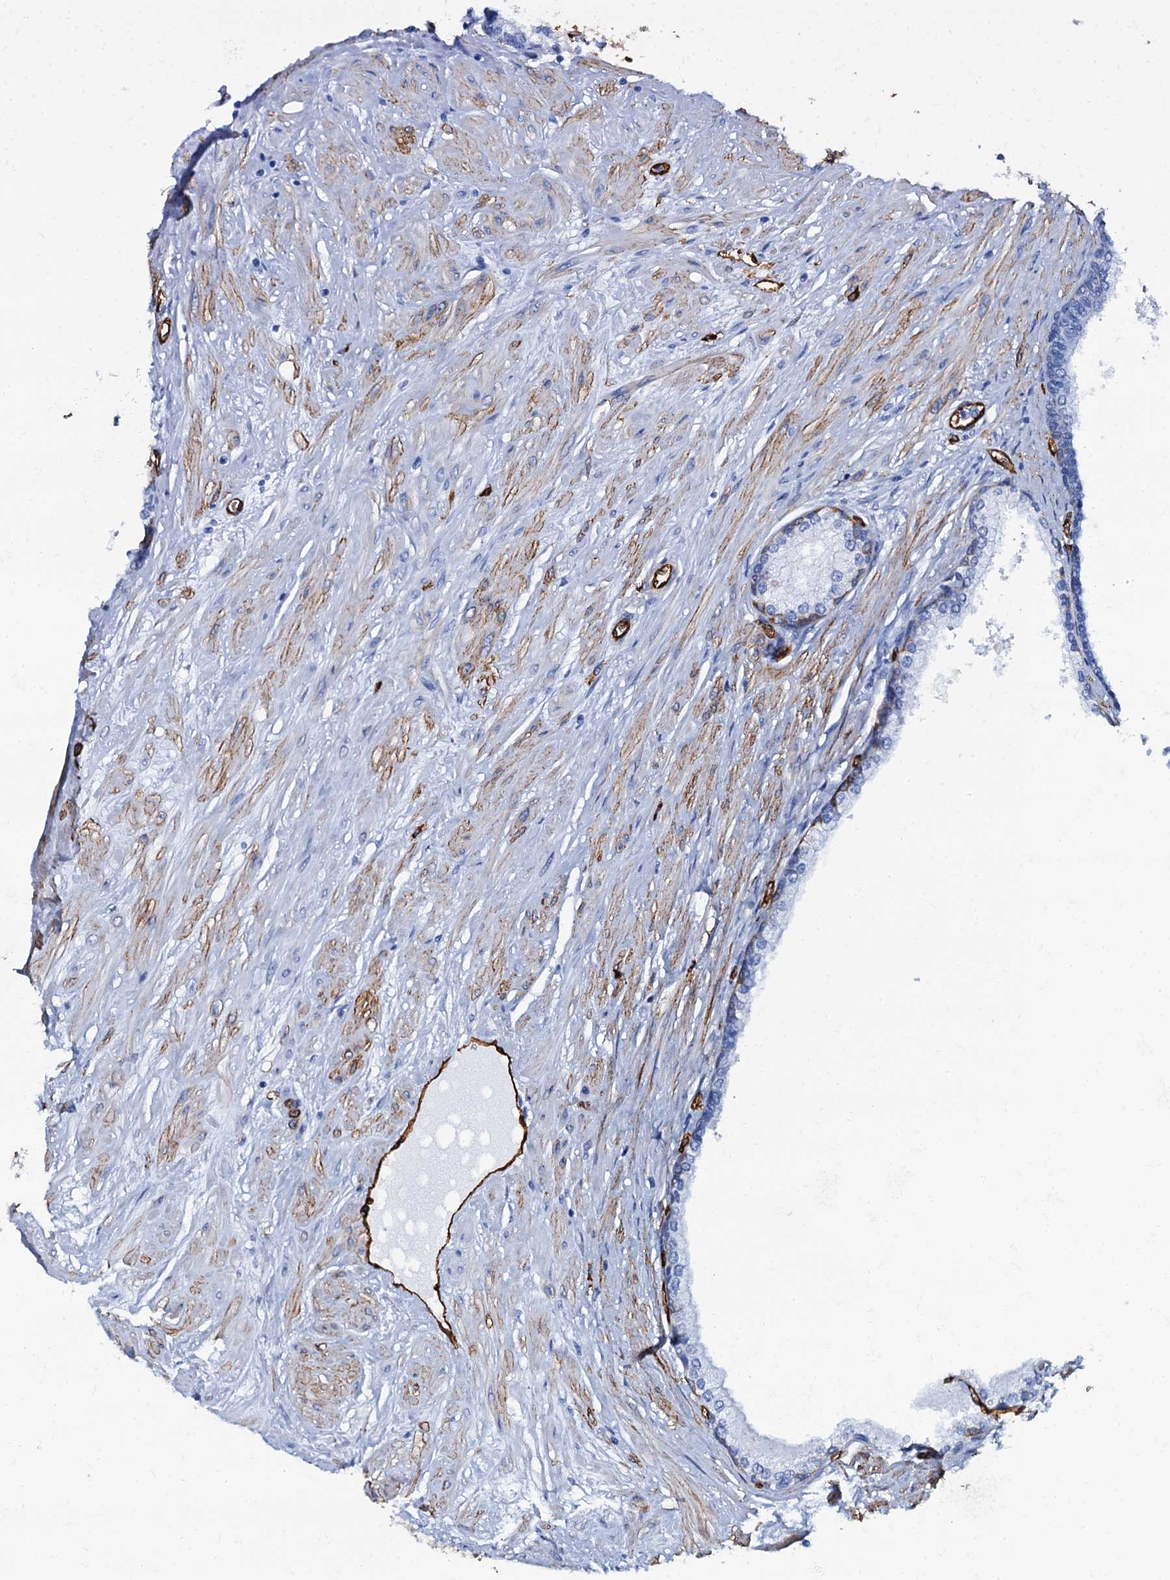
{"staining": {"intensity": "negative", "quantity": "none", "location": "none"}, "tissue": "prostate", "cell_type": "Glandular cells", "image_type": "normal", "snomed": [{"axis": "morphology", "description": "Normal tissue, NOS"}, {"axis": "topography", "description": "Prostate"}], "caption": "Glandular cells are negative for brown protein staining in unremarkable prostate. (Immunohistochemistry (ihc), brightfield microscopy, high magnification).", "gene": "CAVIN2", "patient": {"sex": "male", "age": 60}}